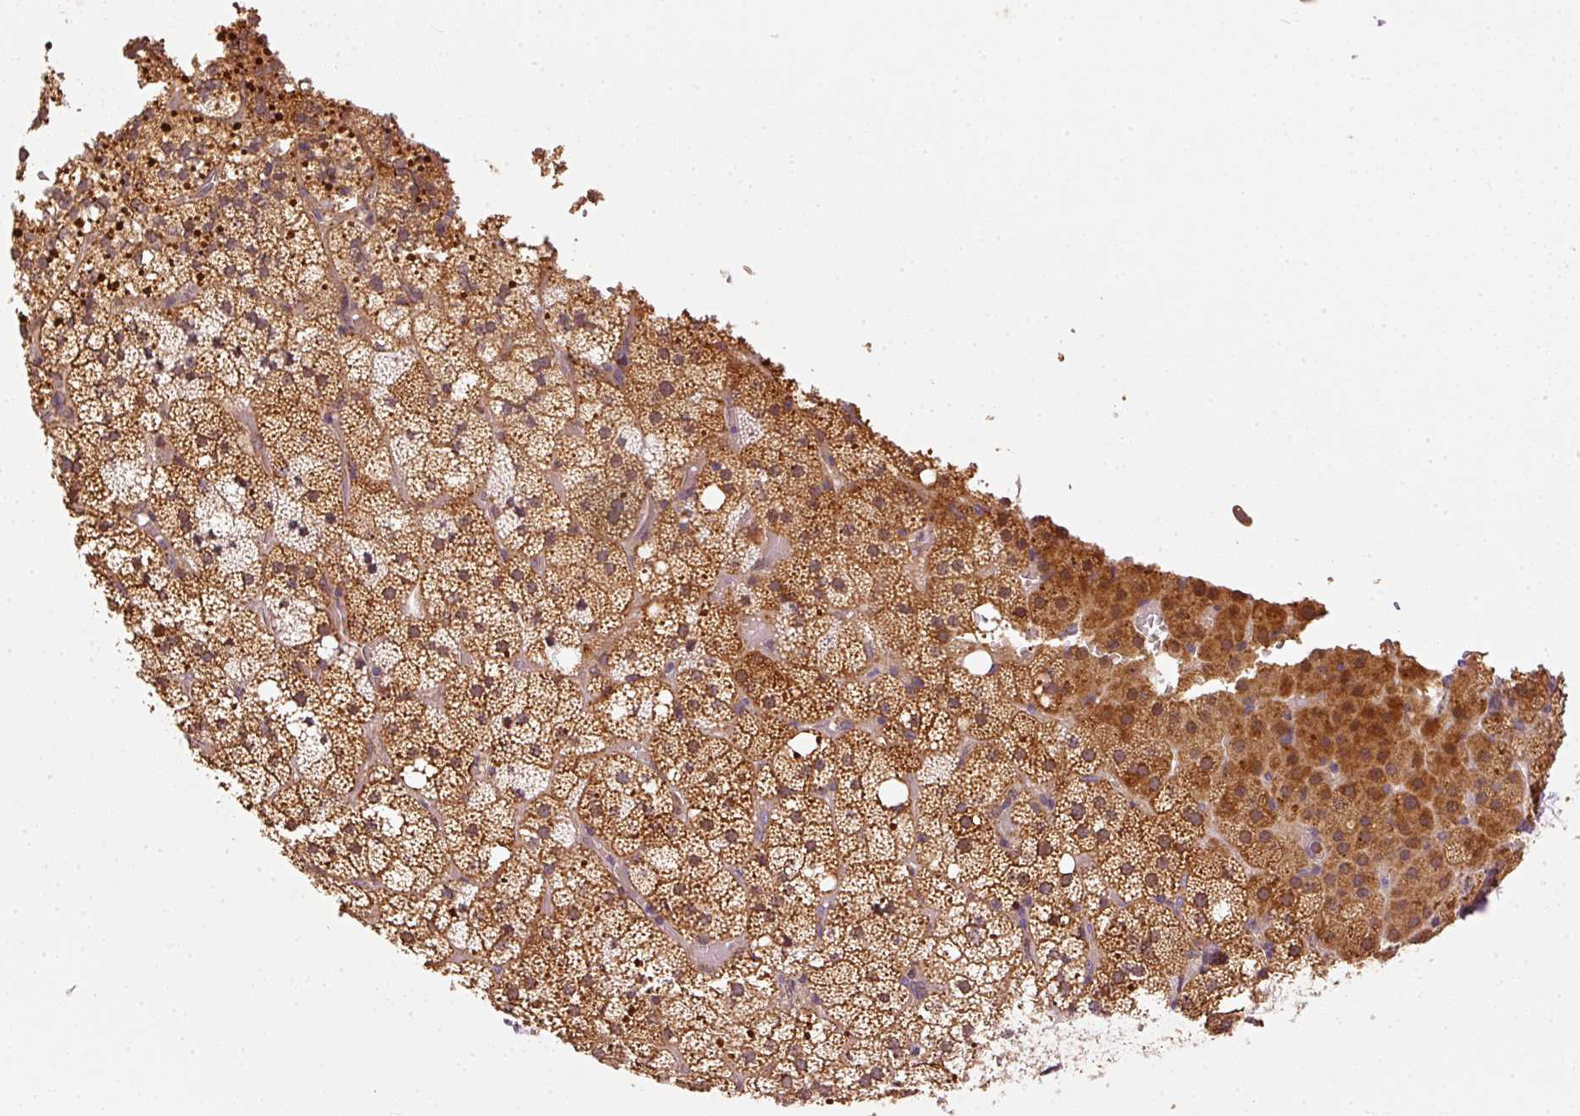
{"staining": {"intensity": "strong", "quantity": ">75%", "location": "cytoplasmic/membranous"}, "tissue": "adrenal gland", "cell_type": "Glandular cells", "image_type": "normal", "snomed": [{"axis": "morphology", "description": "Normal tissue, NOS"}, {"axis": "topography", "description": "Adrenal gland"}], "caption": "IHC histopathology image of unremarkable adrenal gland stained for a protein (brown), which reveals high levels of strong cytoplasmic/membranous expression in approximately >75% of glandular cells.", "gene": "MTHFD1L", "patient": {"sex": "male", "age": 53}}